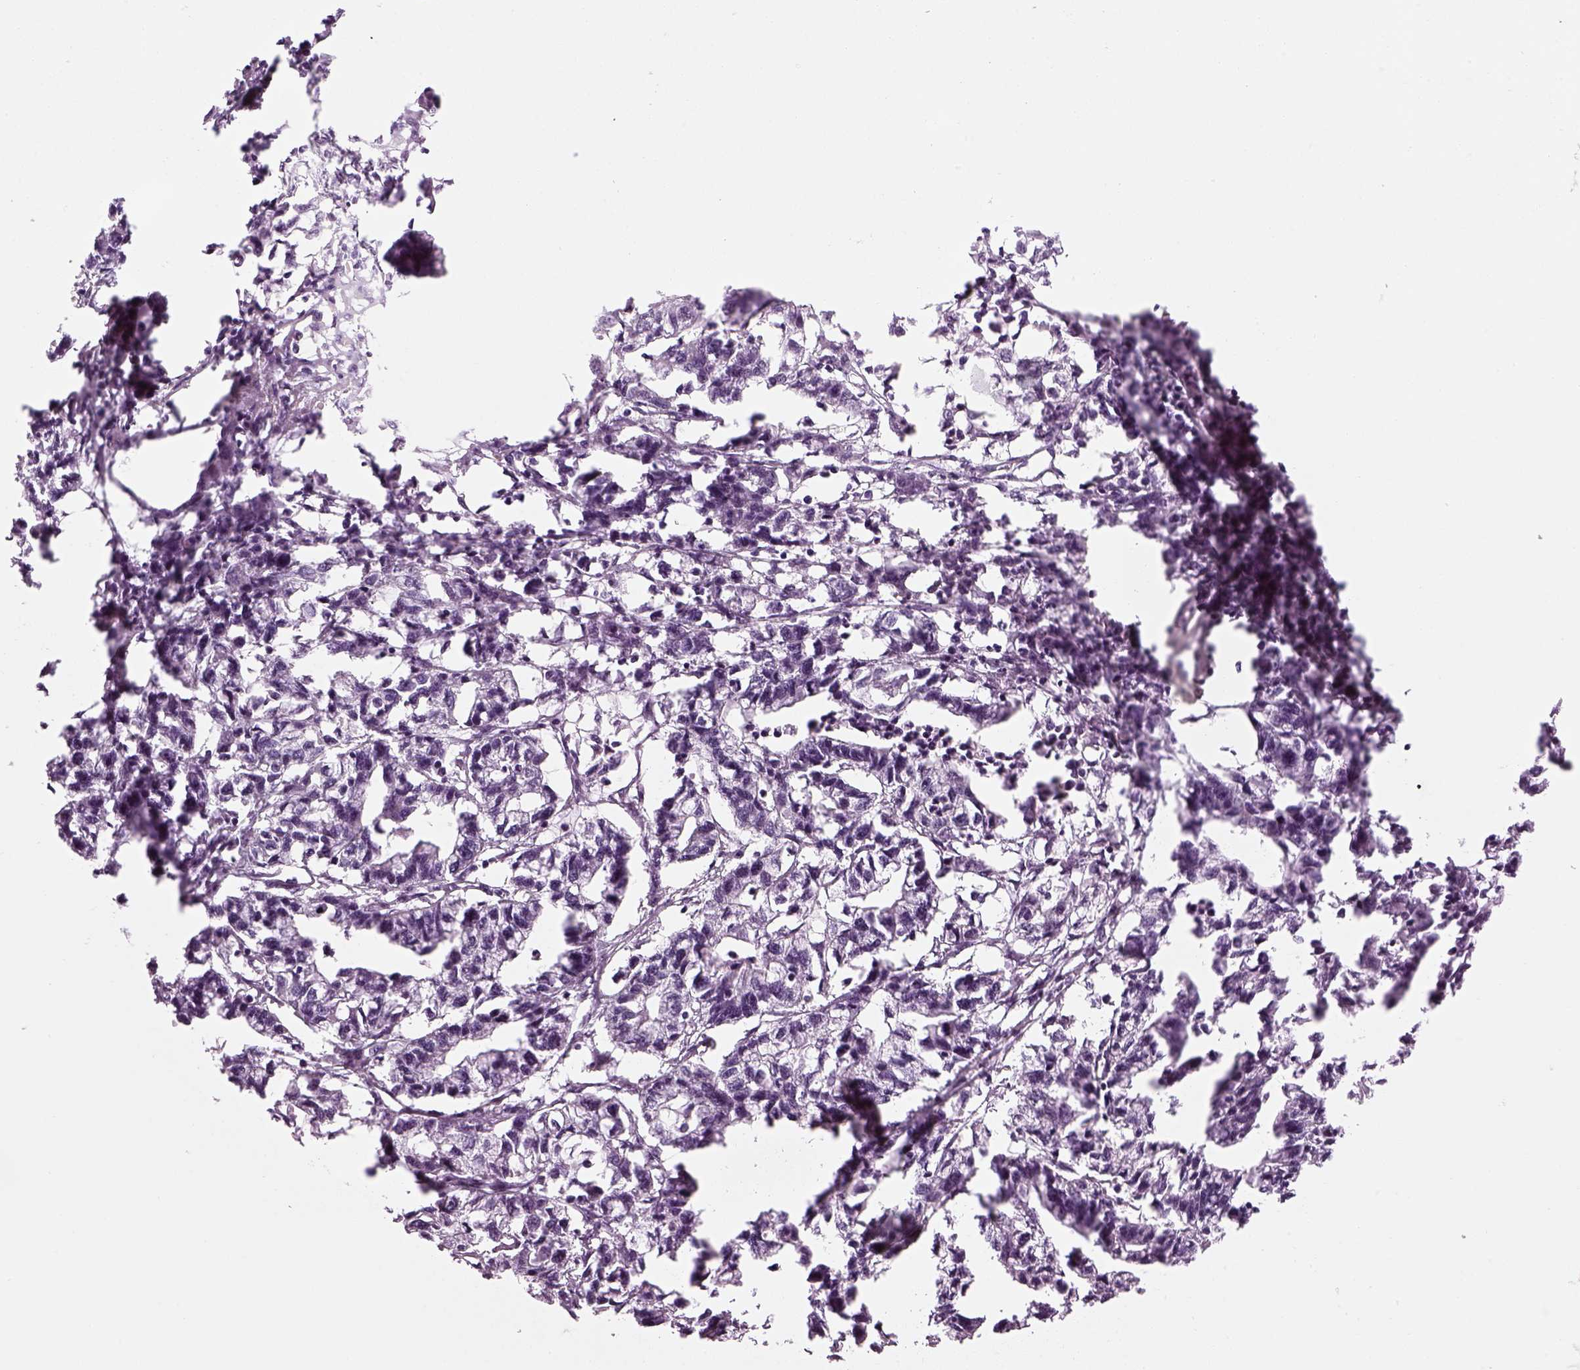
{"staining": {"intensity": "negative", "quantity": "none", "location": "none"}, "tissue": "stomach cancer", "cell_type": "Tumor cells", "image_type": "cancer", "snomed": [{"axis": "morphology", "description": "Adenocarcinoma, NOS"}, {"axis": "topography", "description": "Stomach"}], "caption": "This is a photomicrograph of IHC staining of stomach cancer (adenocarcinoma), which shows no staining in tumor cells.", "gene": "KCNG2", "patient": {"sex": "male", "age": 83}}